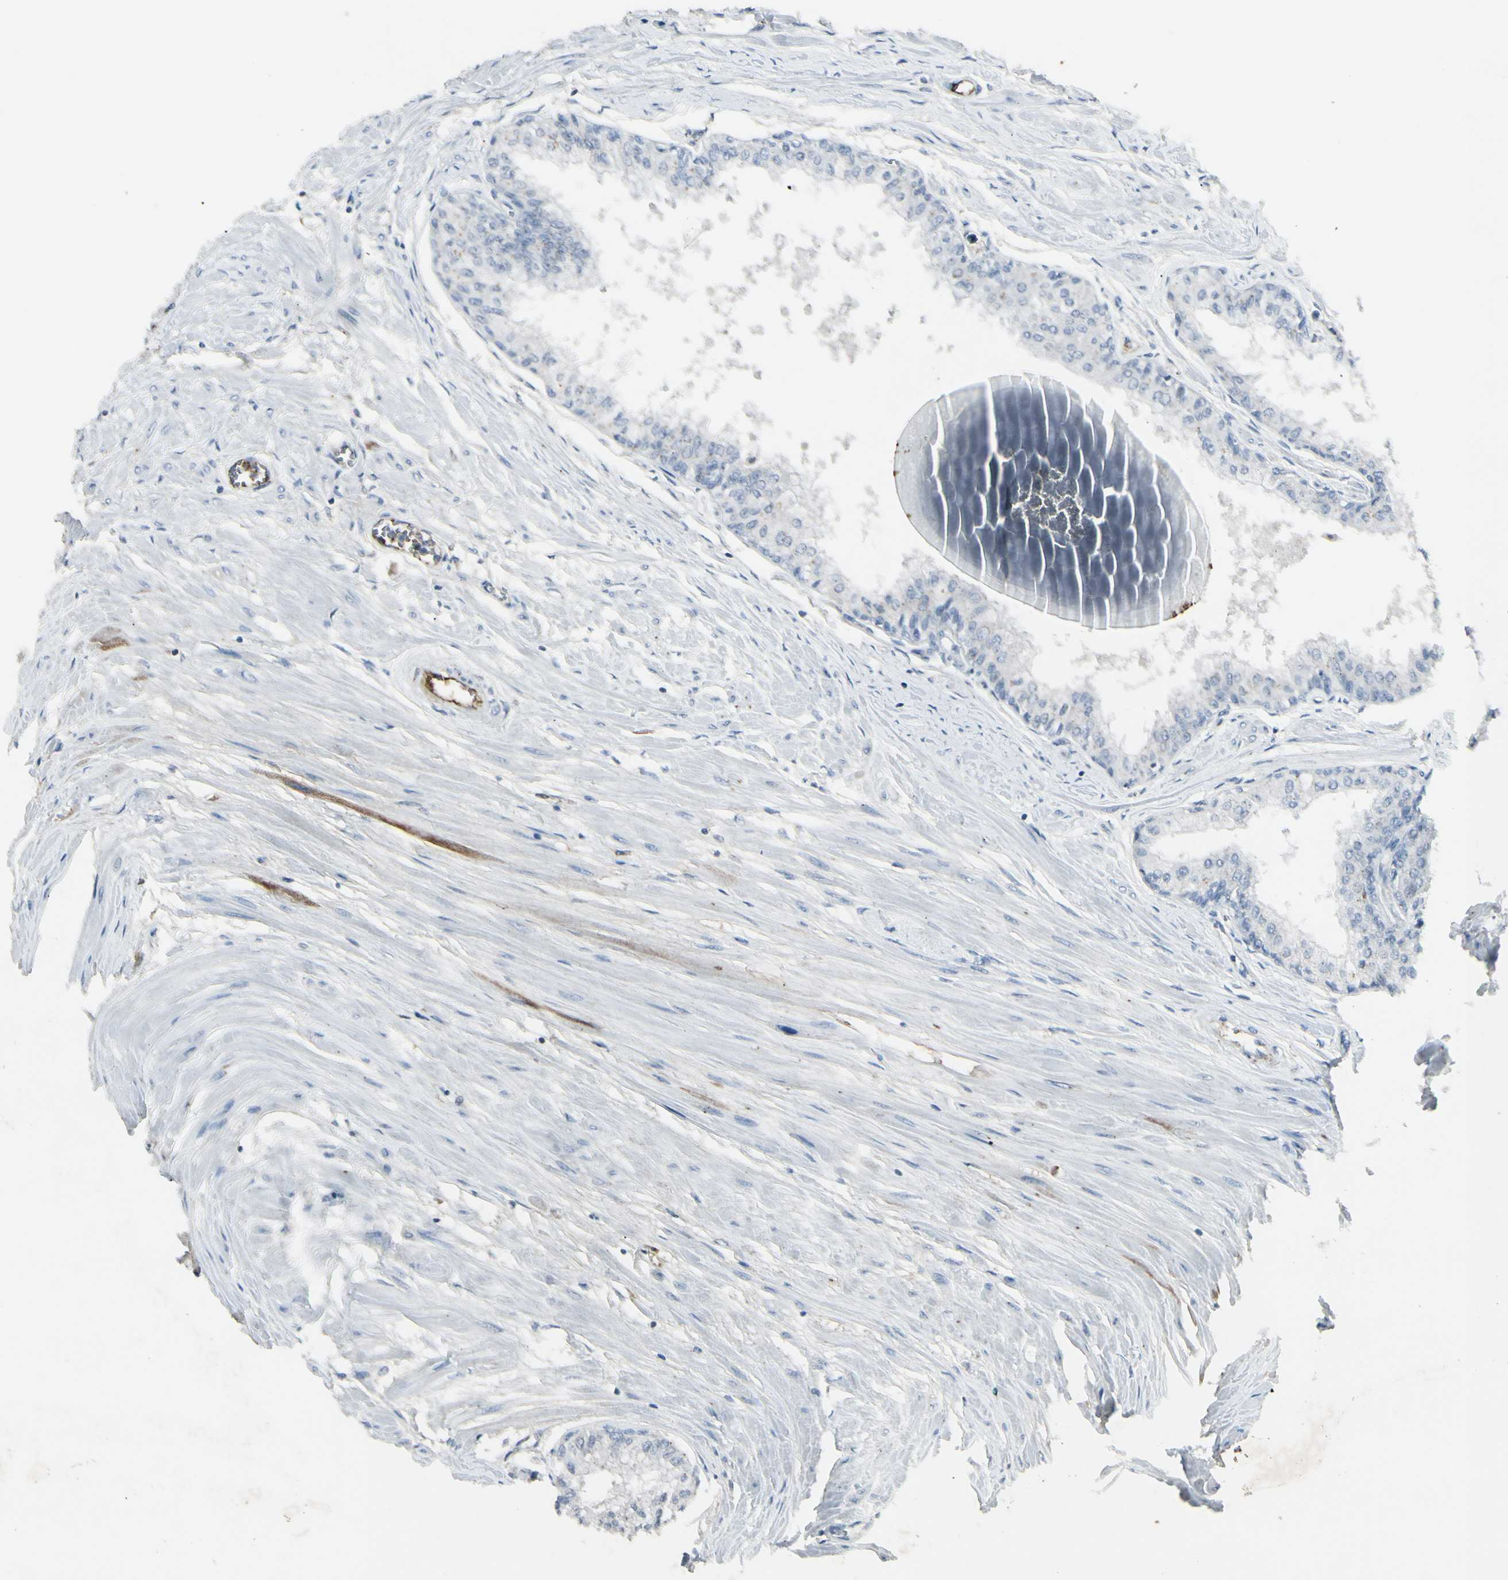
{"staining": {"intensity": "negative", "quantity": "none", "location": "none"}, "tissue": "prostate", "cell_type": "Glandular cells", "image_type": "normal", "snomed": [{"axis": "morphology", "description": "Normal tissue, NOS"}, {"axis": "topography", "description": "Prostate"}, {"axis": "topography", "description": "Seminal veicle"}], "caption": "Histopathology image shows no protein expression in glandular cells of benign prostate.", "gene": "IGHM", "patient": {"sex": "male", "age": 60}}